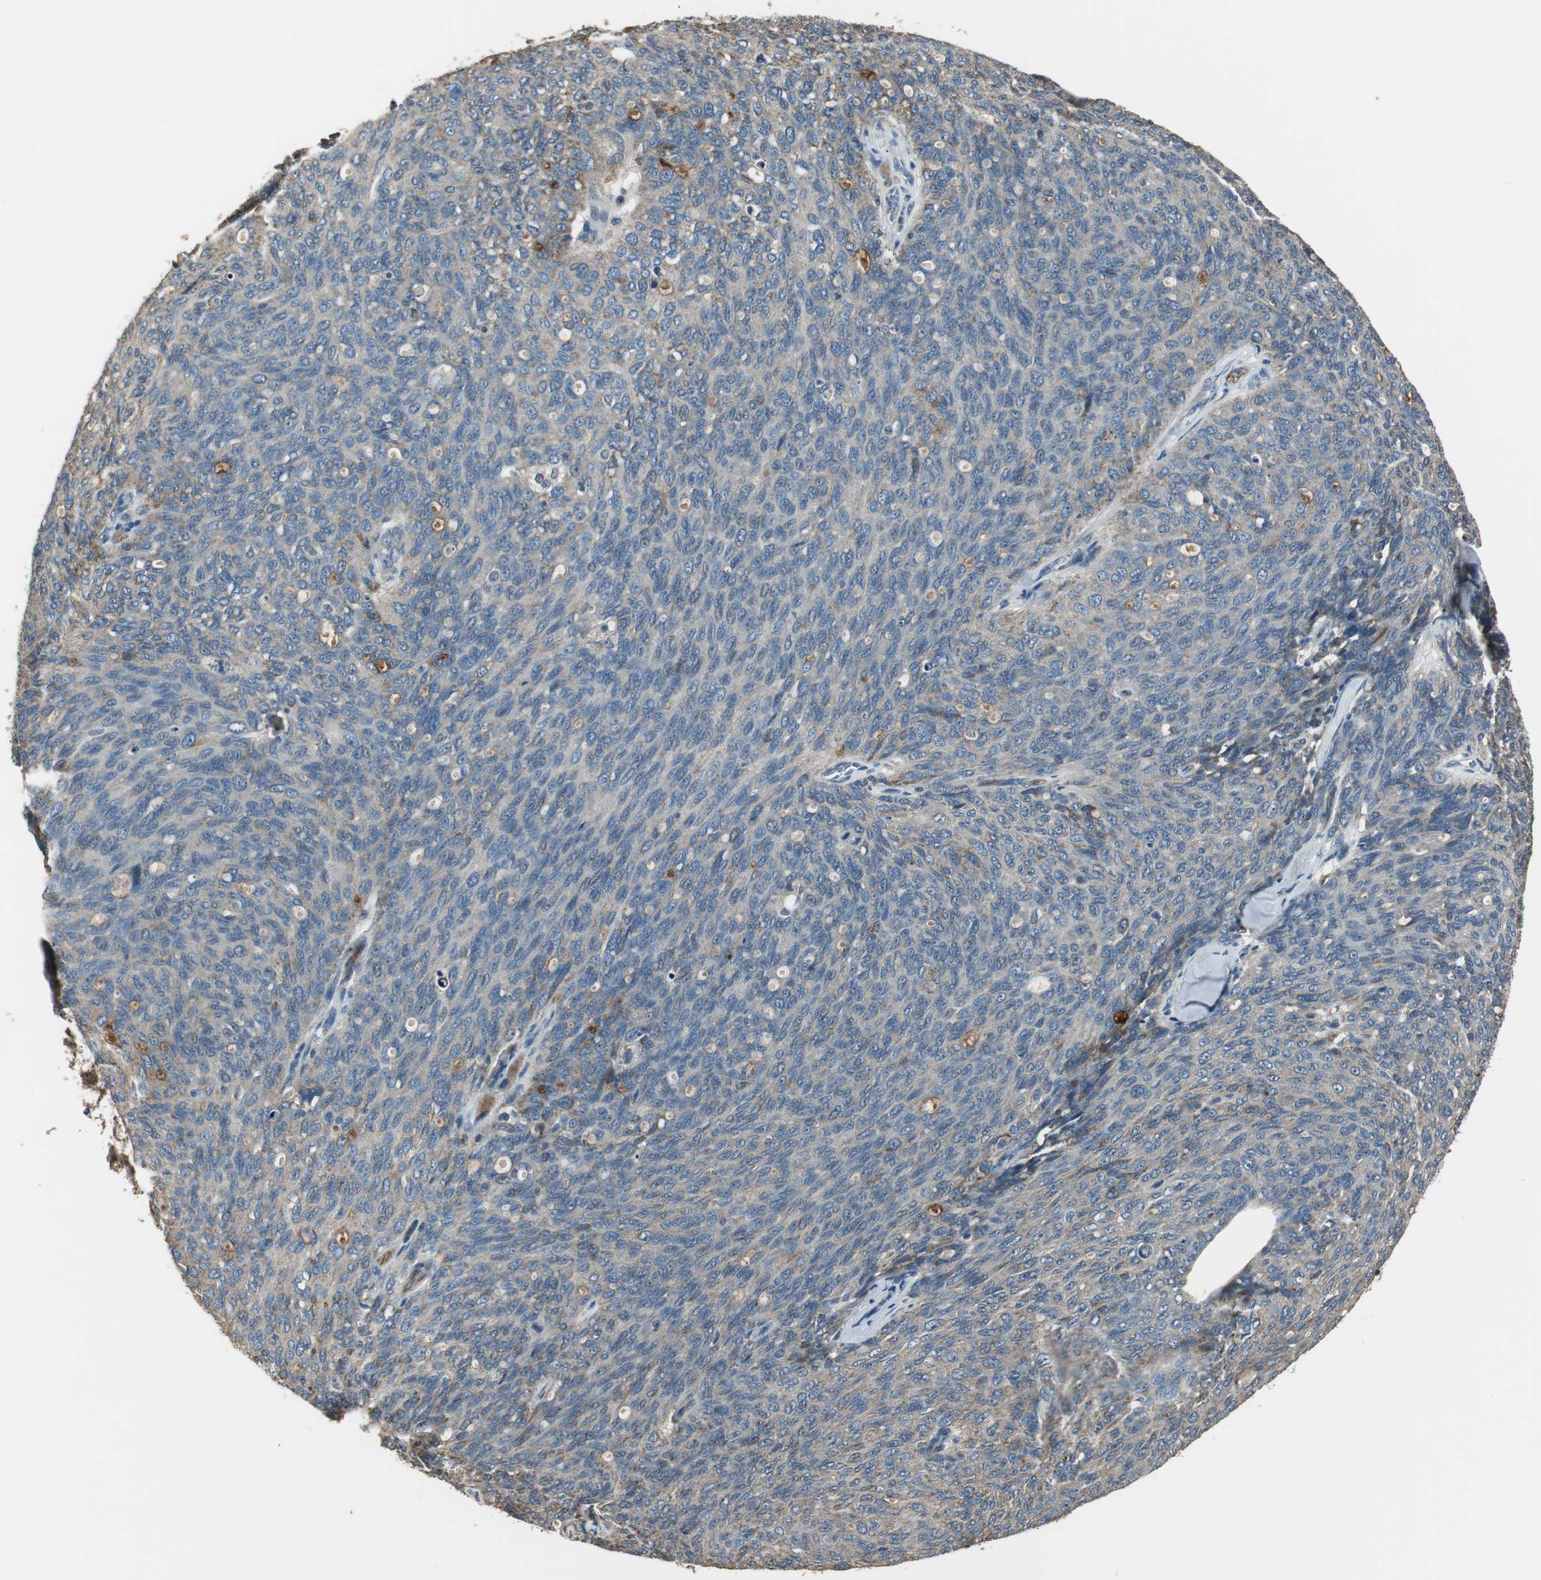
{"staining": {"intensity": "weak", "quantity": ">75%", "location": "cytoplasmic/membranous"}, "tissue": "ovarian cancer", "cell_type": "Tumor cells", "image_type": "cancer", "snomed": [{"axis": "morphology", "description": "Carcinoma, endometroid"}, {"axis": "topography", "description": "Ovary"}], "caption": "About >75% of tumor cells in endometroid carcinoma (ovarian) reveal weak cytoplasmic/membranous protein positivity as visualized by brown immunohistochemical staining.", "gene": "MSTO1", "patient": {"sex": "female", "age": 60}}